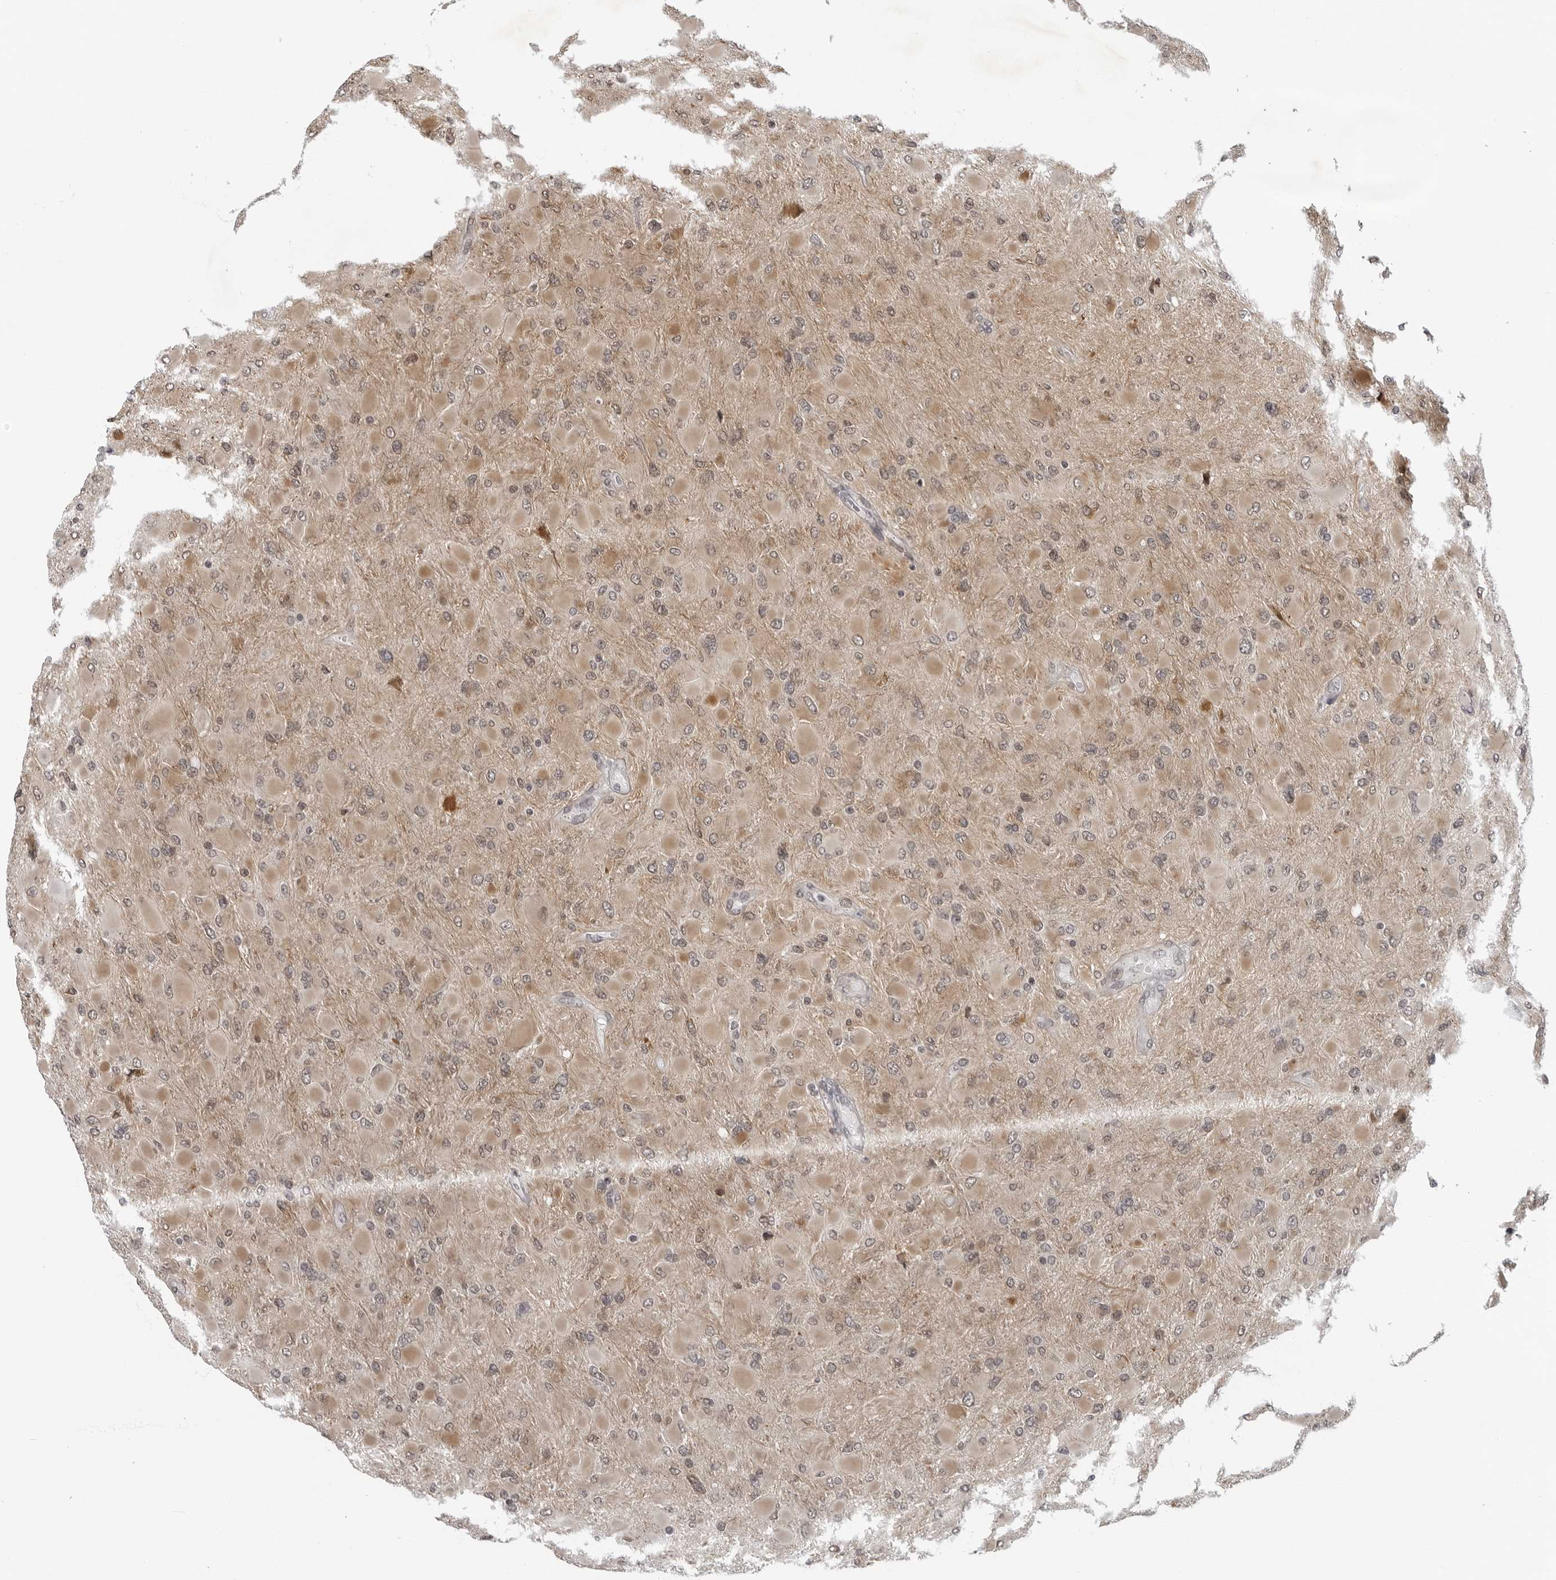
{"staining": {"intensity": "weak", "quantity": "25%-75%", "location": "cytoplasmic/membranous"}, "tissue": "glioma", "cell_type": "Tumor cells", "image_type": "cancer", "snomed": [{"axis": "morphology", "description": "Glioma, malignant, High grade"}, {"axis": "topography", "description": "Cerebral cortex"}], "caption": "Tumor cells exhibit weak cytoplasmic/membranous staining in approximately 25%-75% of cells in glioma.", "gene": "MAF", "patient": {"sex": "female", "age": 36}}